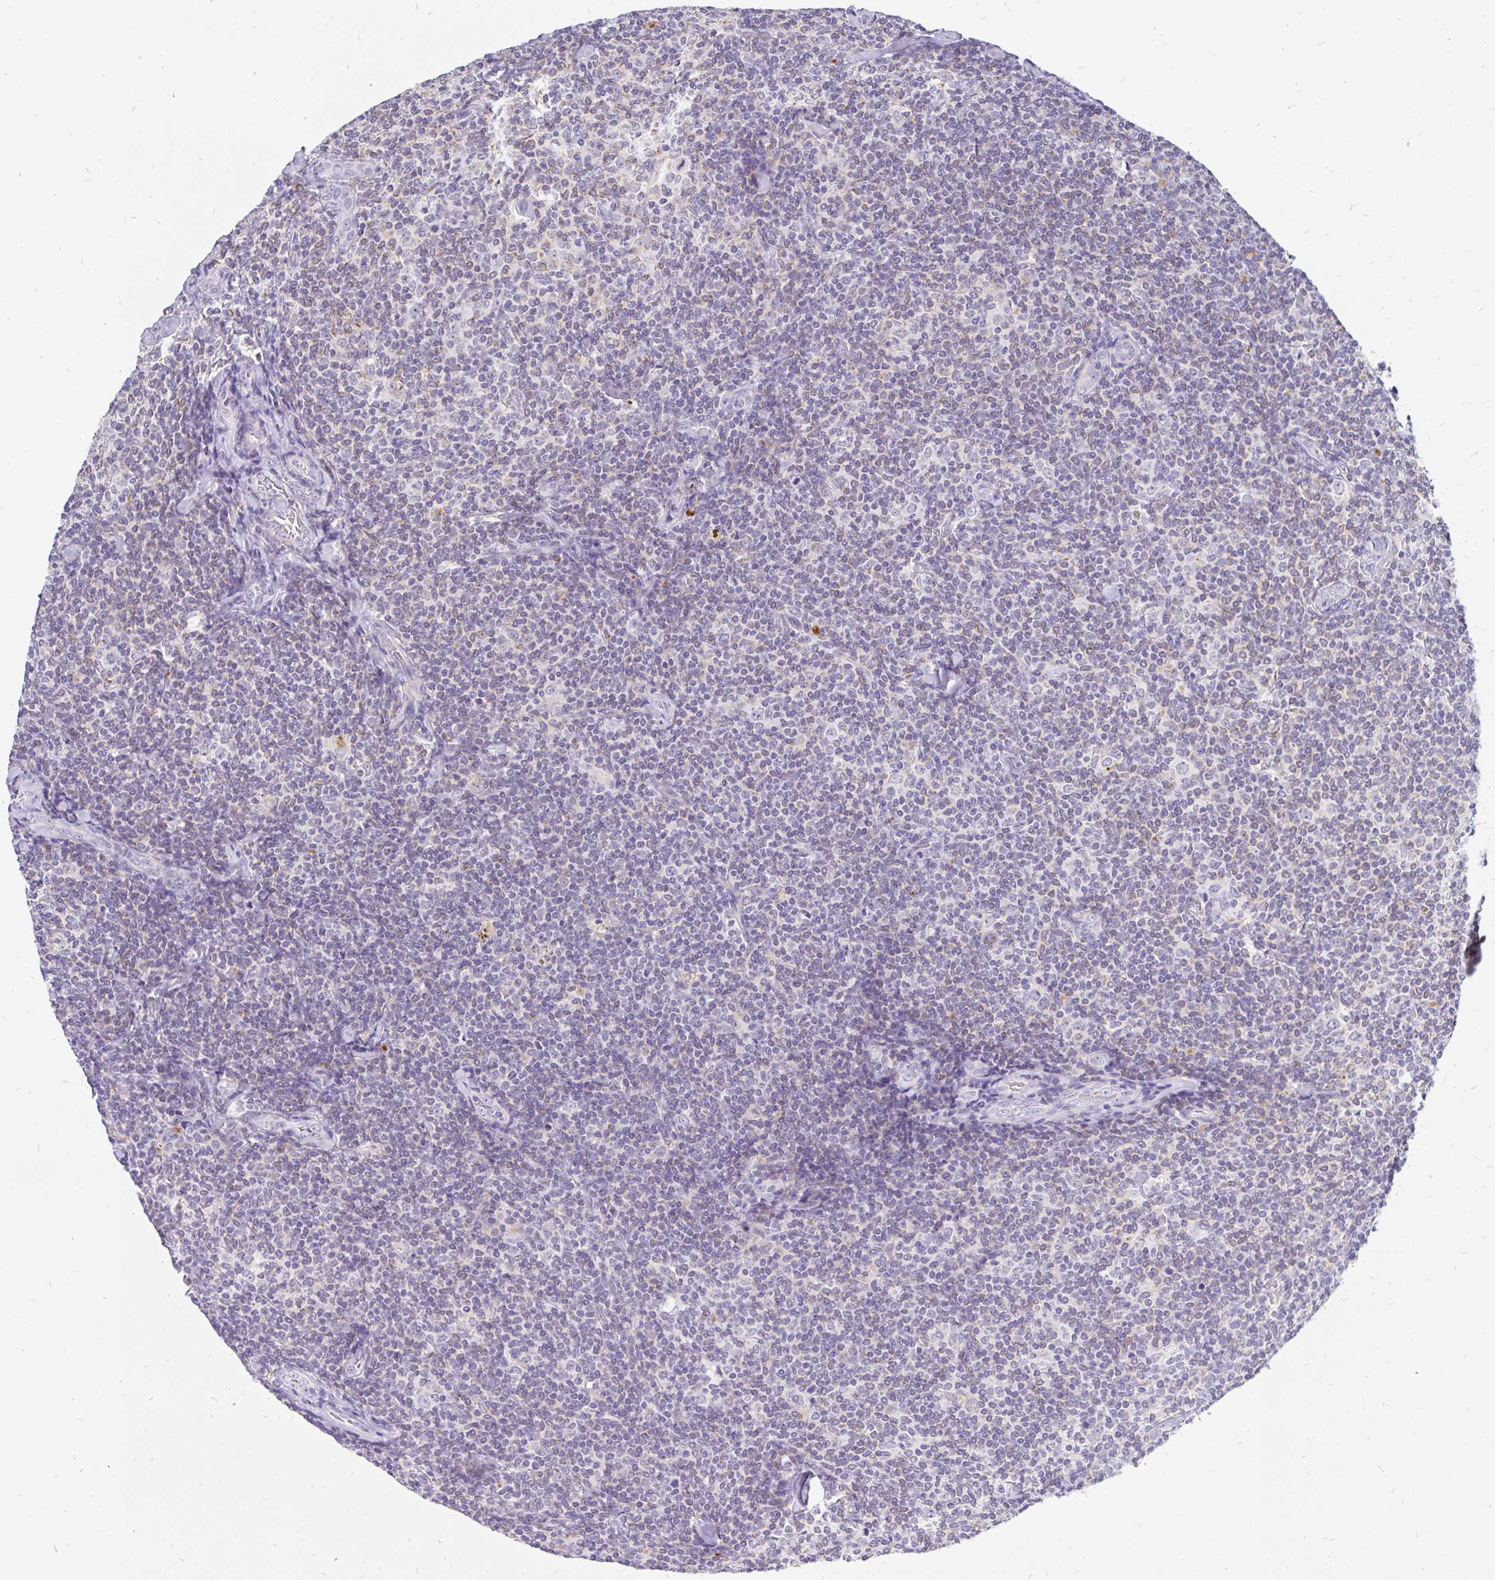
{"staining": {"intensity": "weak", "quantity": "25%-75%", "location": "cytoplasmic/membranous"}, "tissue": "lymphoma", "cell_type": "Tumor cells", "image_type": "cancer", "snomed": [{"axis": "morphology", "description": "Malignant lymphoma, non-Hodgkin's type, Low grade"}, {"axis": "topography", "description": "Lymph node"}], "caption": "Malignant lymphoma, non-Hodgkin's type (low-grade) stained with IHC displays weak cytoplasmic/membranous staining in about 25%-75% of tumor cells.", "gene": "INTS5", "patient": {"sex": "female", "age": 56}}